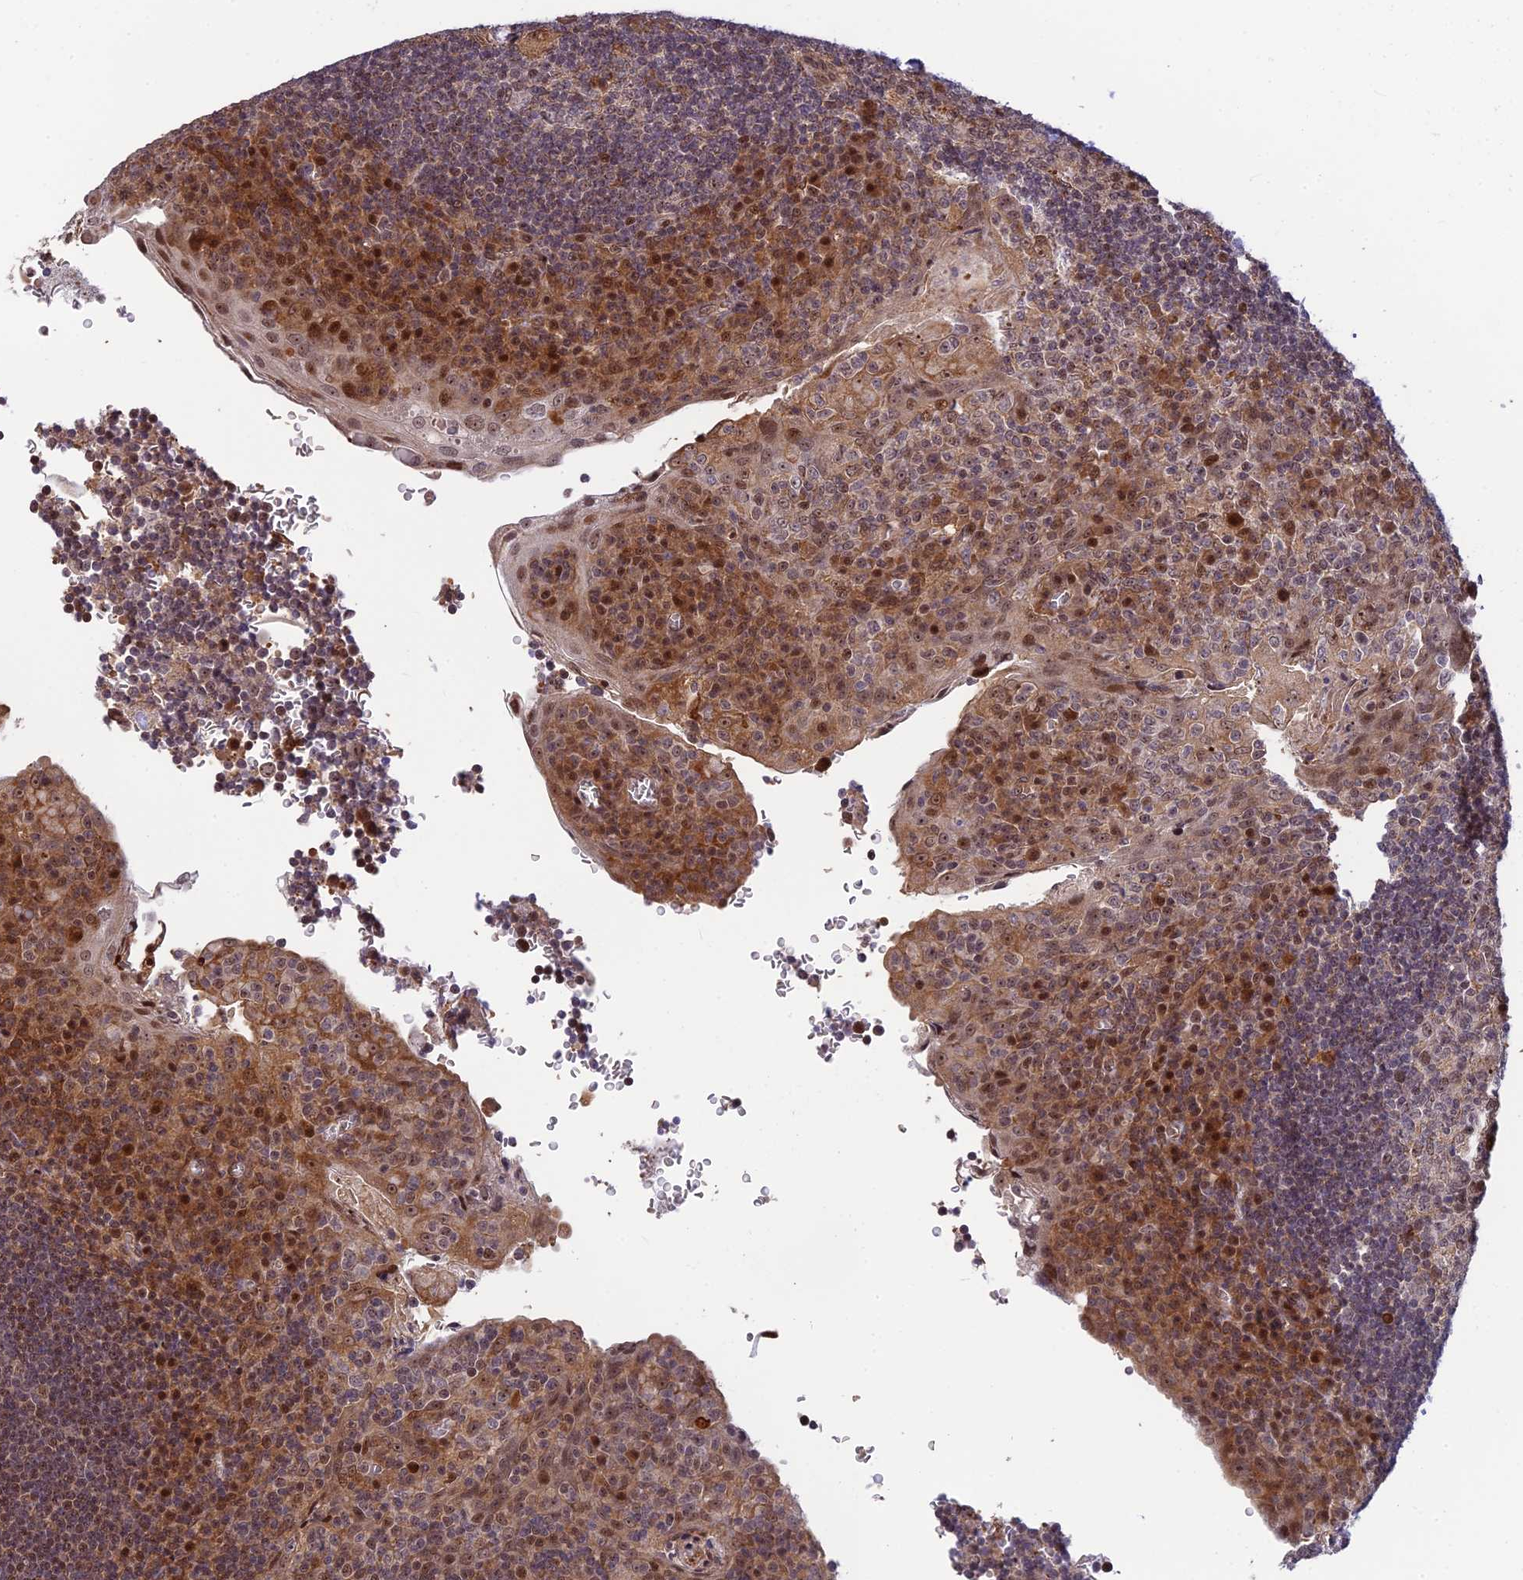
{"staining": {"intensity": "moderate", "quantity": "25%-75%", "location": "cytoplasmic/membranous,nuclear"}, "tissue": "tonsil", "cell_type": "Germinal center cells", "image_type": "normal", "snomed": [{"axis": "morphology", "description": "Normal tissue, NOS"}, {"axis": "topography", "description": "Tonsil"}], "caption": "Tonsil stained with a protein marker demonstrates moderate staining in germinal center cells.", "gene": "UFSP2", "patient": {"sex": "male", "age": 17}}